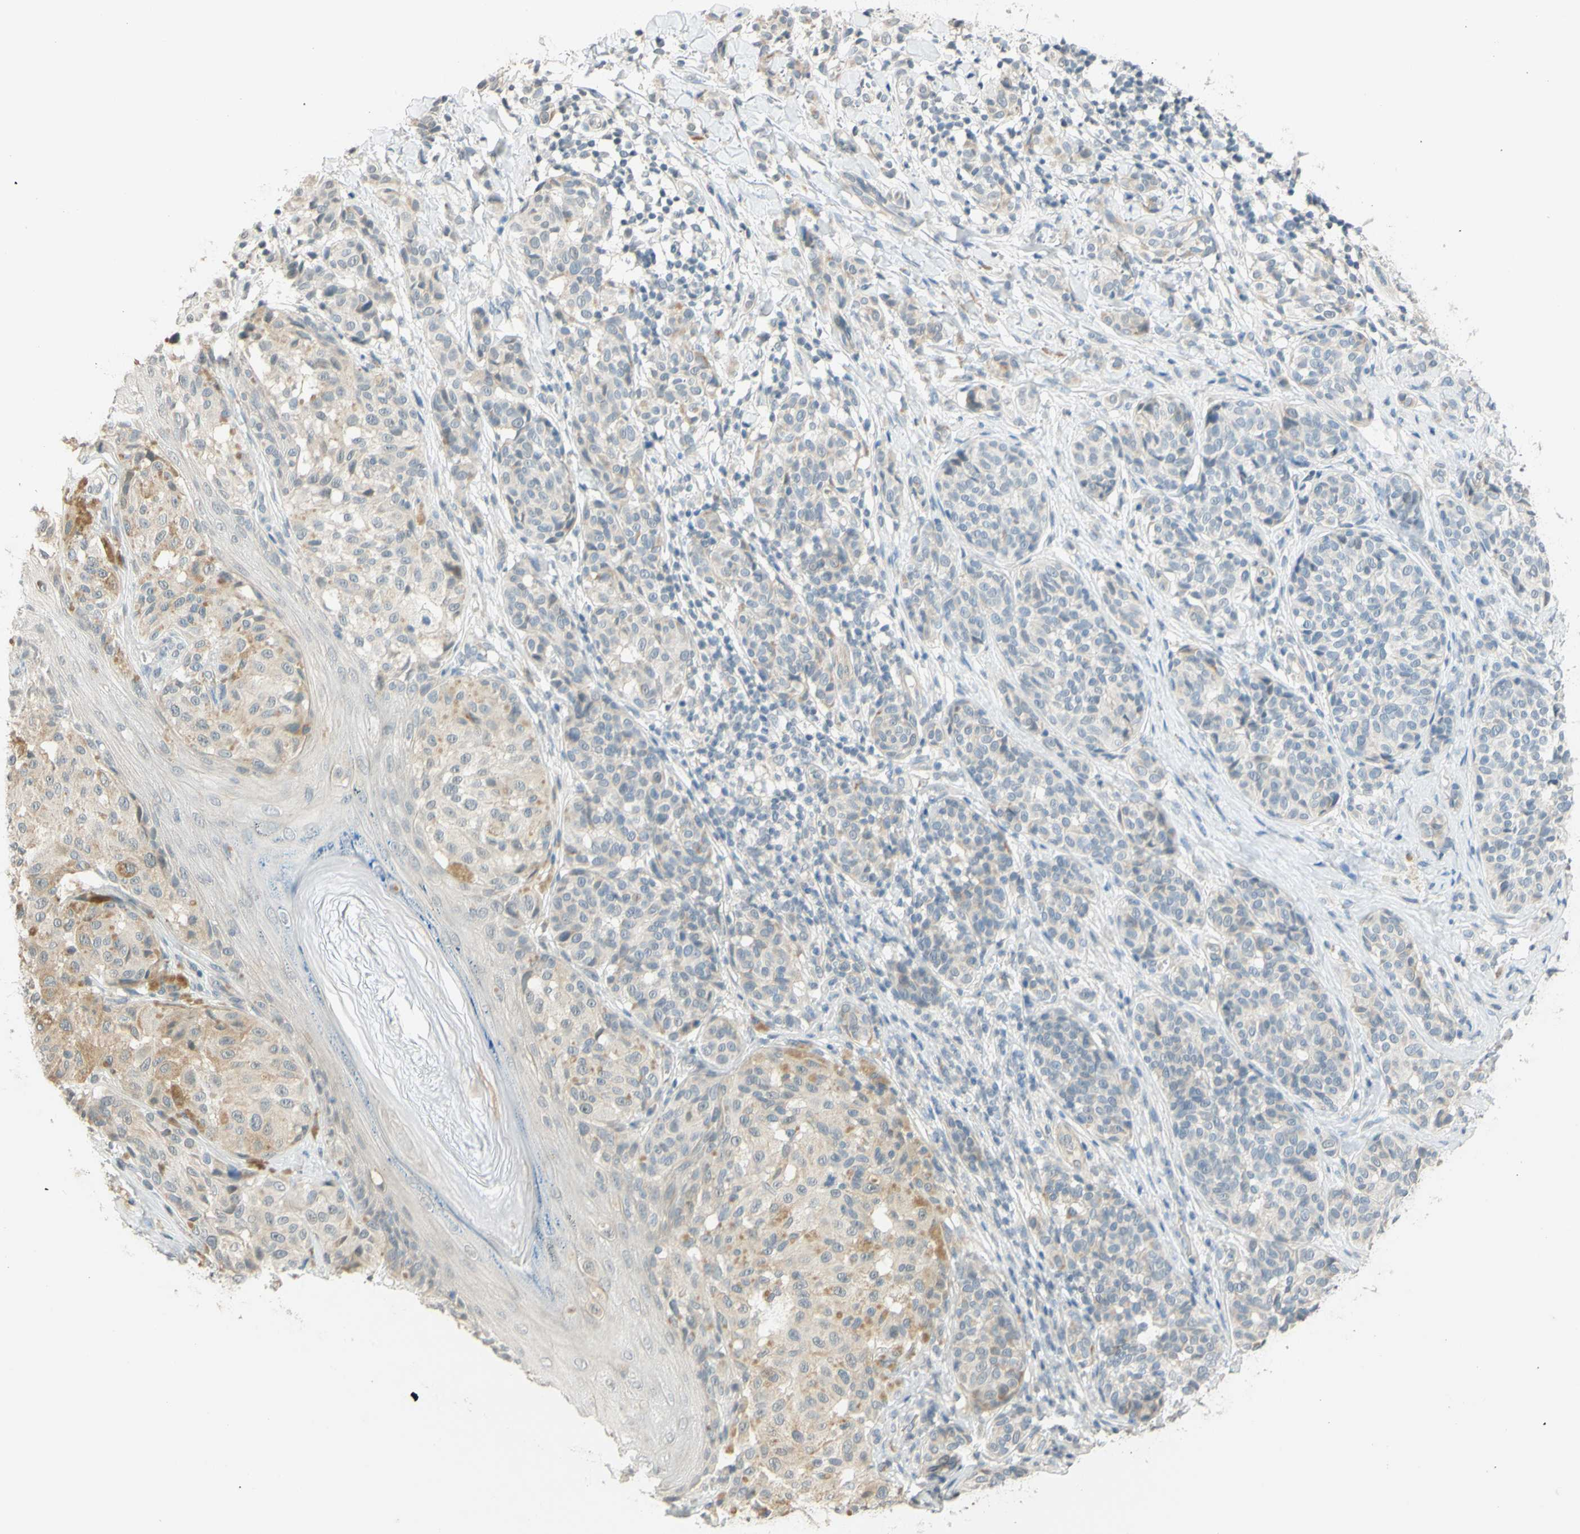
{"staining": {"intensity": "weak", "quantity": "<25%", "location": "cytoplasmic/membranous"}, "tissue": "melanoma", "cell_type": "Tumor cells", "image_type": "cancer", "snomed": [{"axis": "morphology", "description": "Malignant melanoma, NOS"}, {"axis": "topography", "description": "Skin"}], "caption": "Tumor cells are negative for protein expression in human malignant melanoma.", "gene": "MAG", "patient": {"sex": "female", "age": 46}}